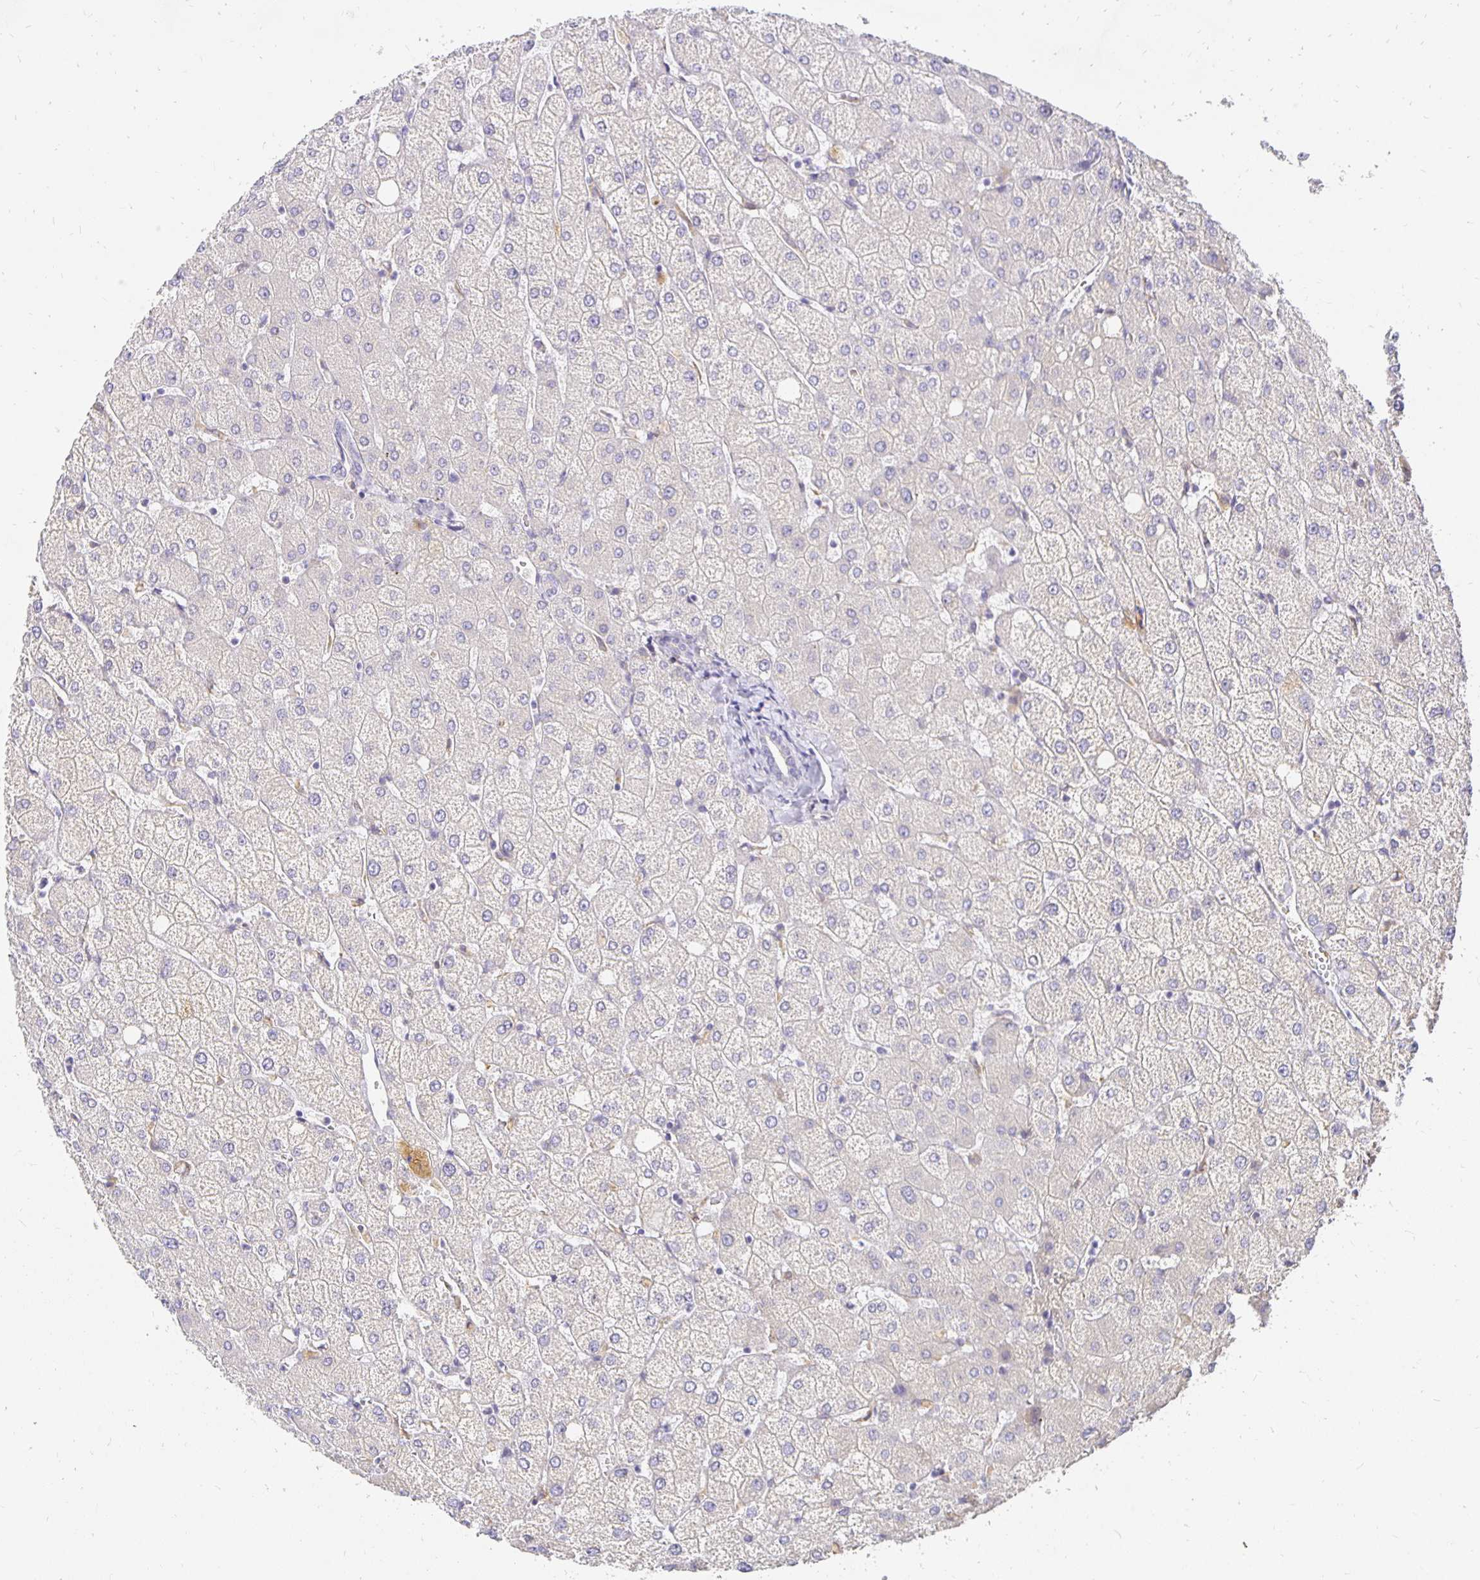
{"staining": {"intensity": "negative", "quantity": "none", "location": "none"}, "tissue": "liver", "cell_type": "Cholangiocytes", "image_type": "normal", "snomed": [{"axis": "morphology", "description": "Normal tissue, NOS"}, {"axis": "topography", "description": "Liver"}], "caption": "The image reveals no staining of cholangiocytes in normal liver. (Brightfield microscopy of DAB (3,3'-diaminobenzidine) immunohistochemistry at high magnification).", "gene": "PLOD1", "patient": {"sex": "female", "age": 54}}